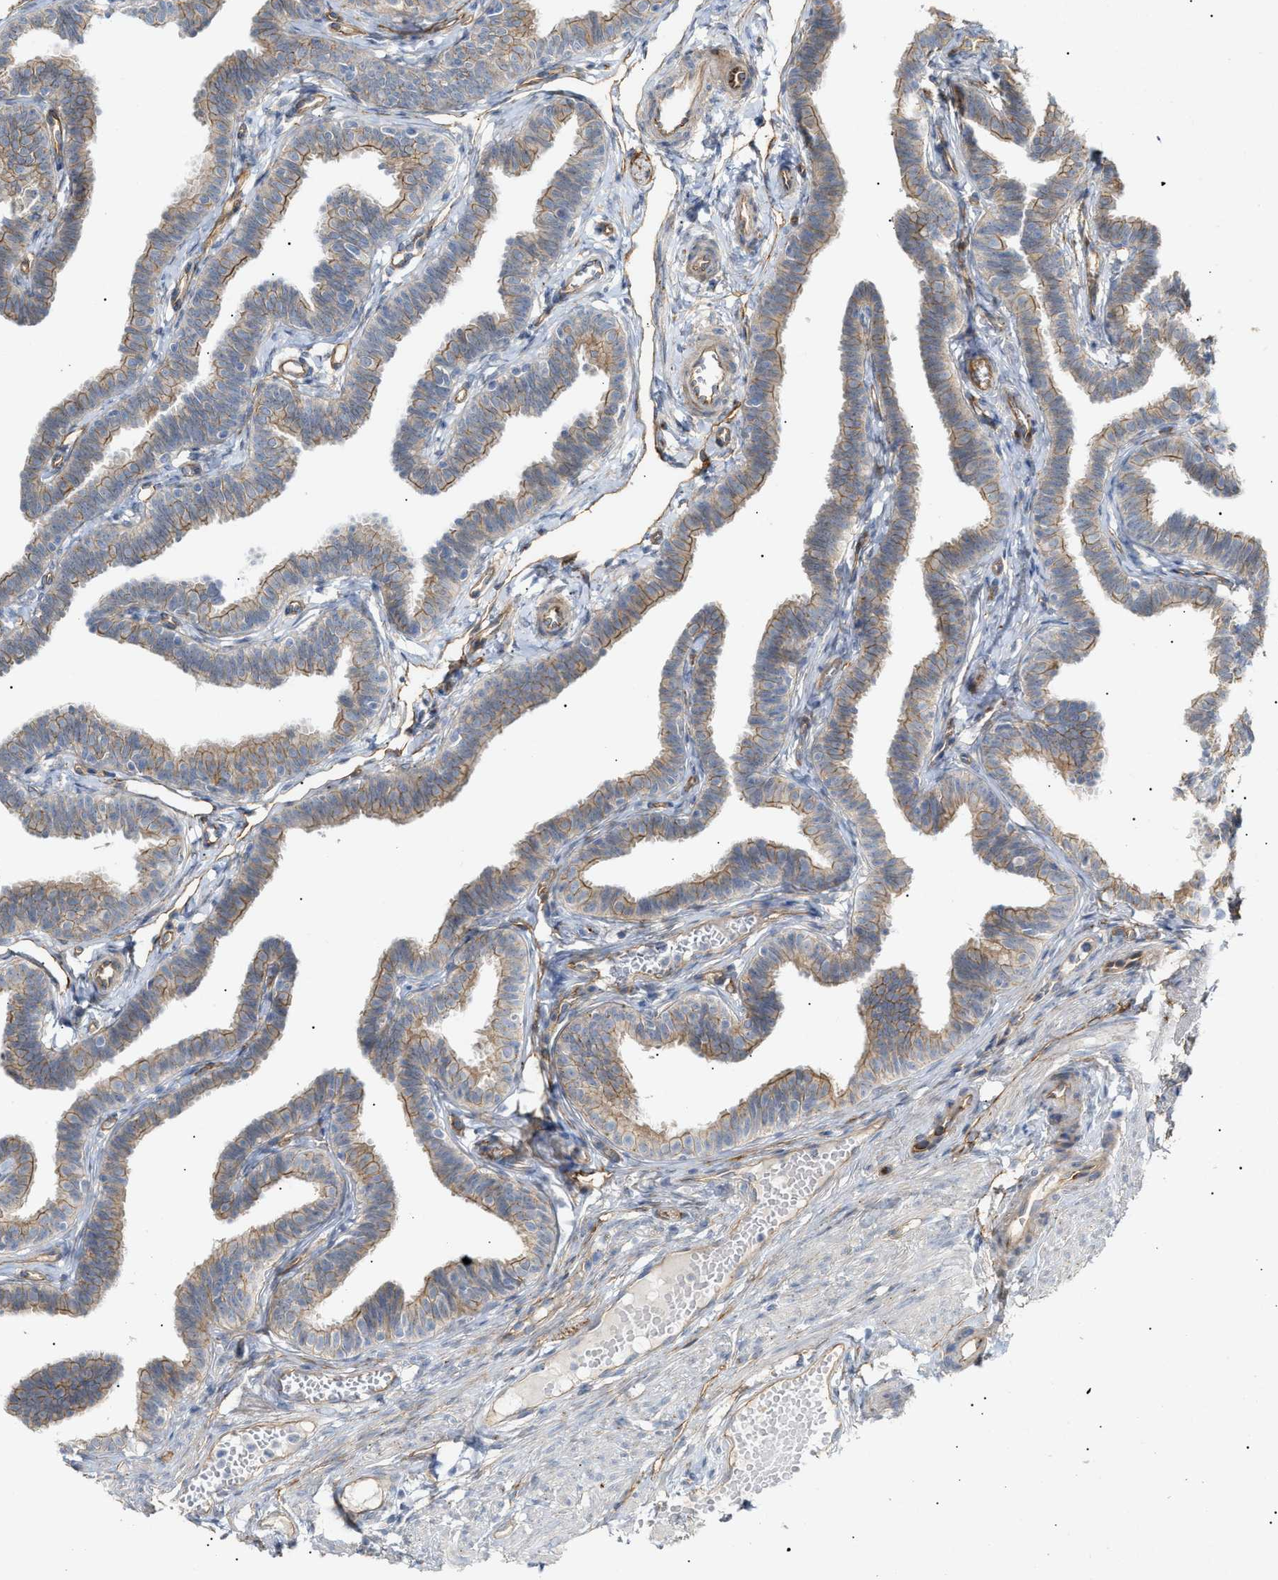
{"staining": {"intensity": "weak", "quantity": "25%-75%", "location": "cytoplasmic/membranous"}, "tissue": "fallopian tube", "cell_type": "Glandular cells", "image_type": "normal", "snomed": [{"axis": "morphology", "description": "Normal tissue, NOS"}, {"axis": "topography", "description": "Fallopian tube"}, {"axis": "topography", "description": "Ovary"}], "caption": "Human fallopian tube stained with a brown dye reveals weak cytoplasmic/membranous positive positivity in about 25%-75% of glandular cells.", "gene": "ZFHX2", "patient": {"sex": "female", "age": 23}}